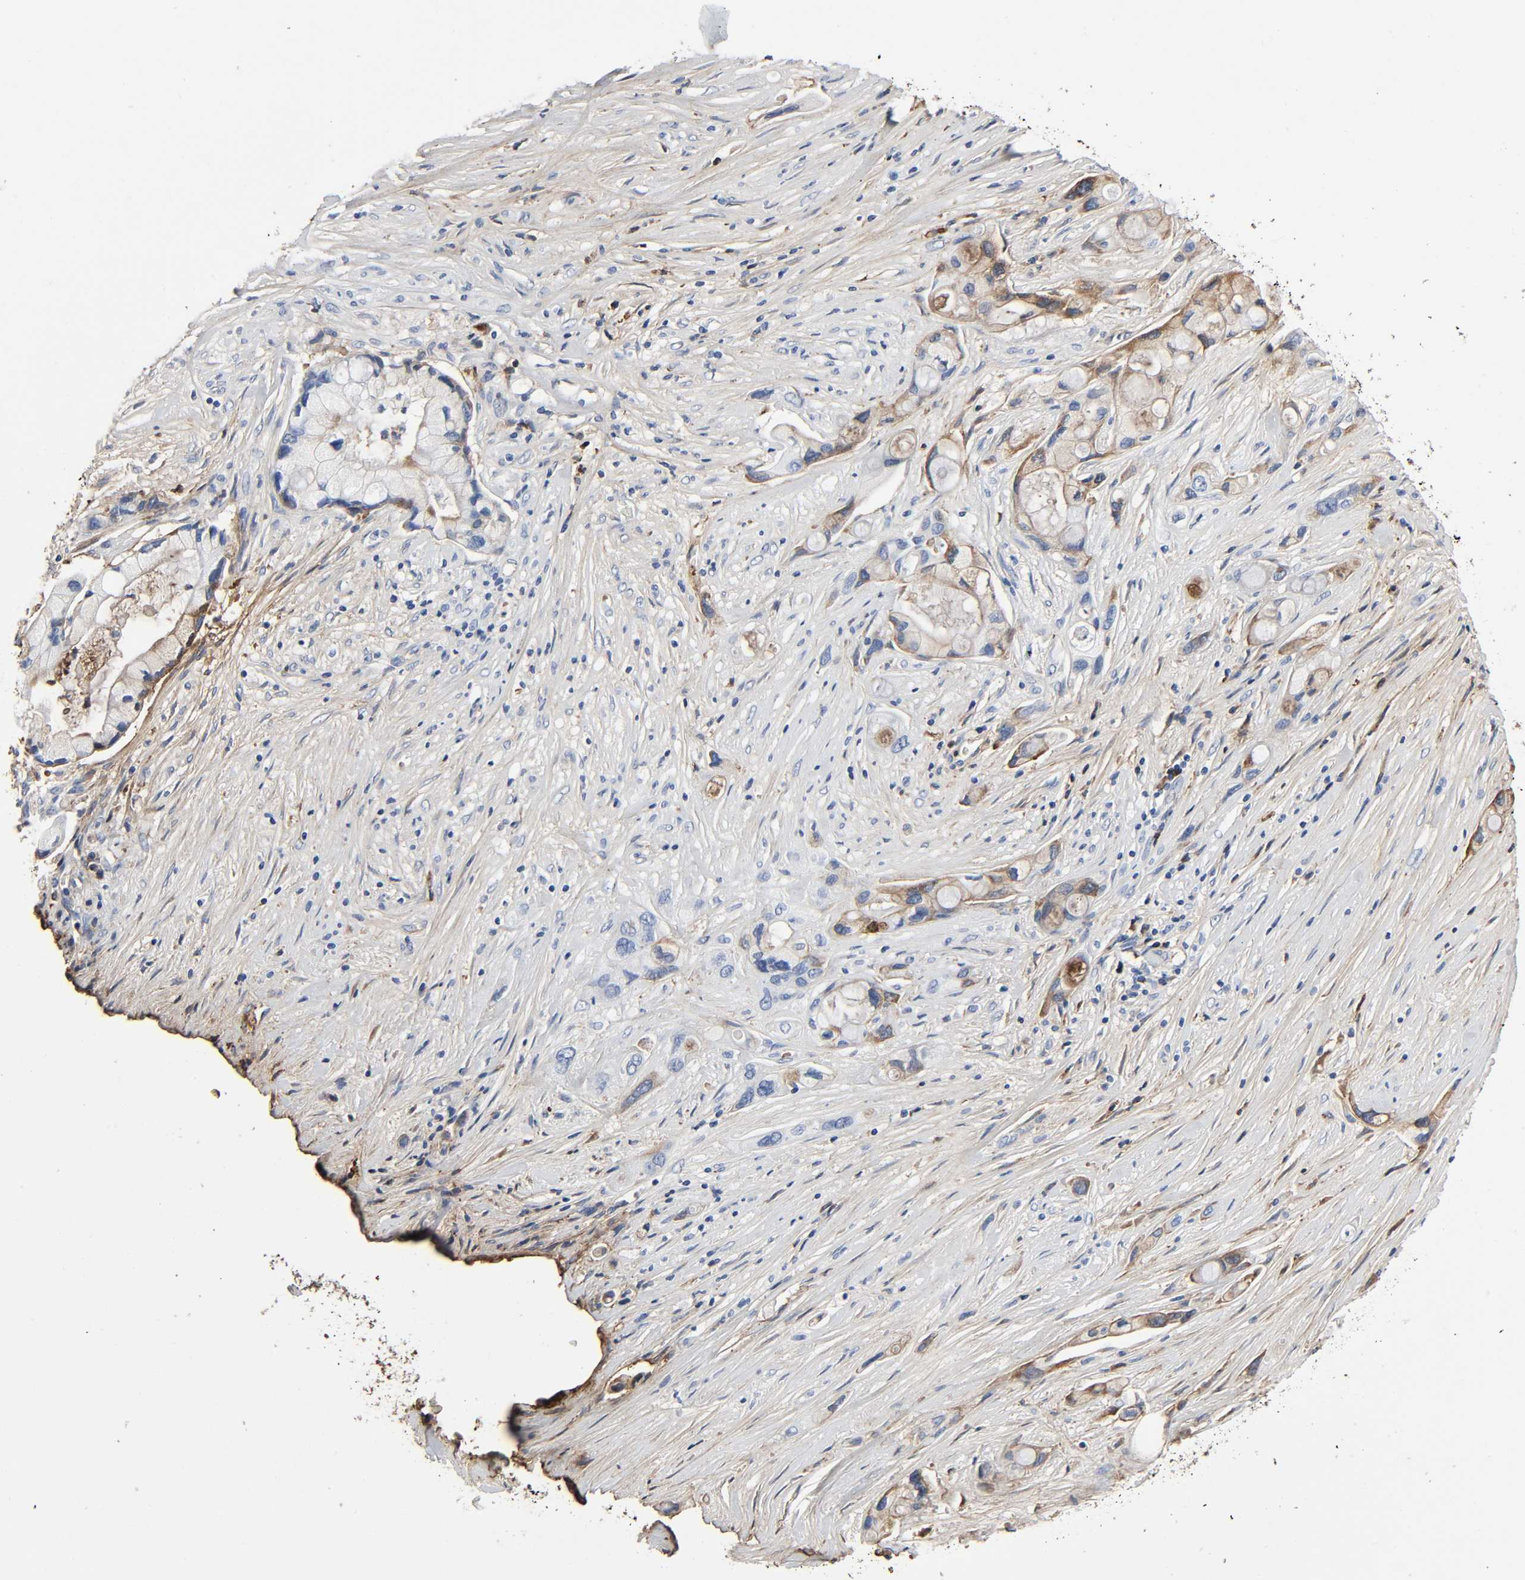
{"staining": {"intensity": "weak", "quantity": "25%-75%", "location": "cytoplasmic/membranous"}, "tissue": "pancreatic cancer", "cell_type": "Tumor cells", "image_type": "cancer", "snomed": [{"axis": "morphology", "description": "Adenocarcinoma, NOS"}, {"axis": "topography", "description": "Pancreas"}], "caption": "A brown stain labels weak cytoplasmic/membranous staining of a protein in human pancreatic cancer (adenocarcinoma) tumor cells.", "gene": "C3", "patient": {"sex": "female", "age": 59}}